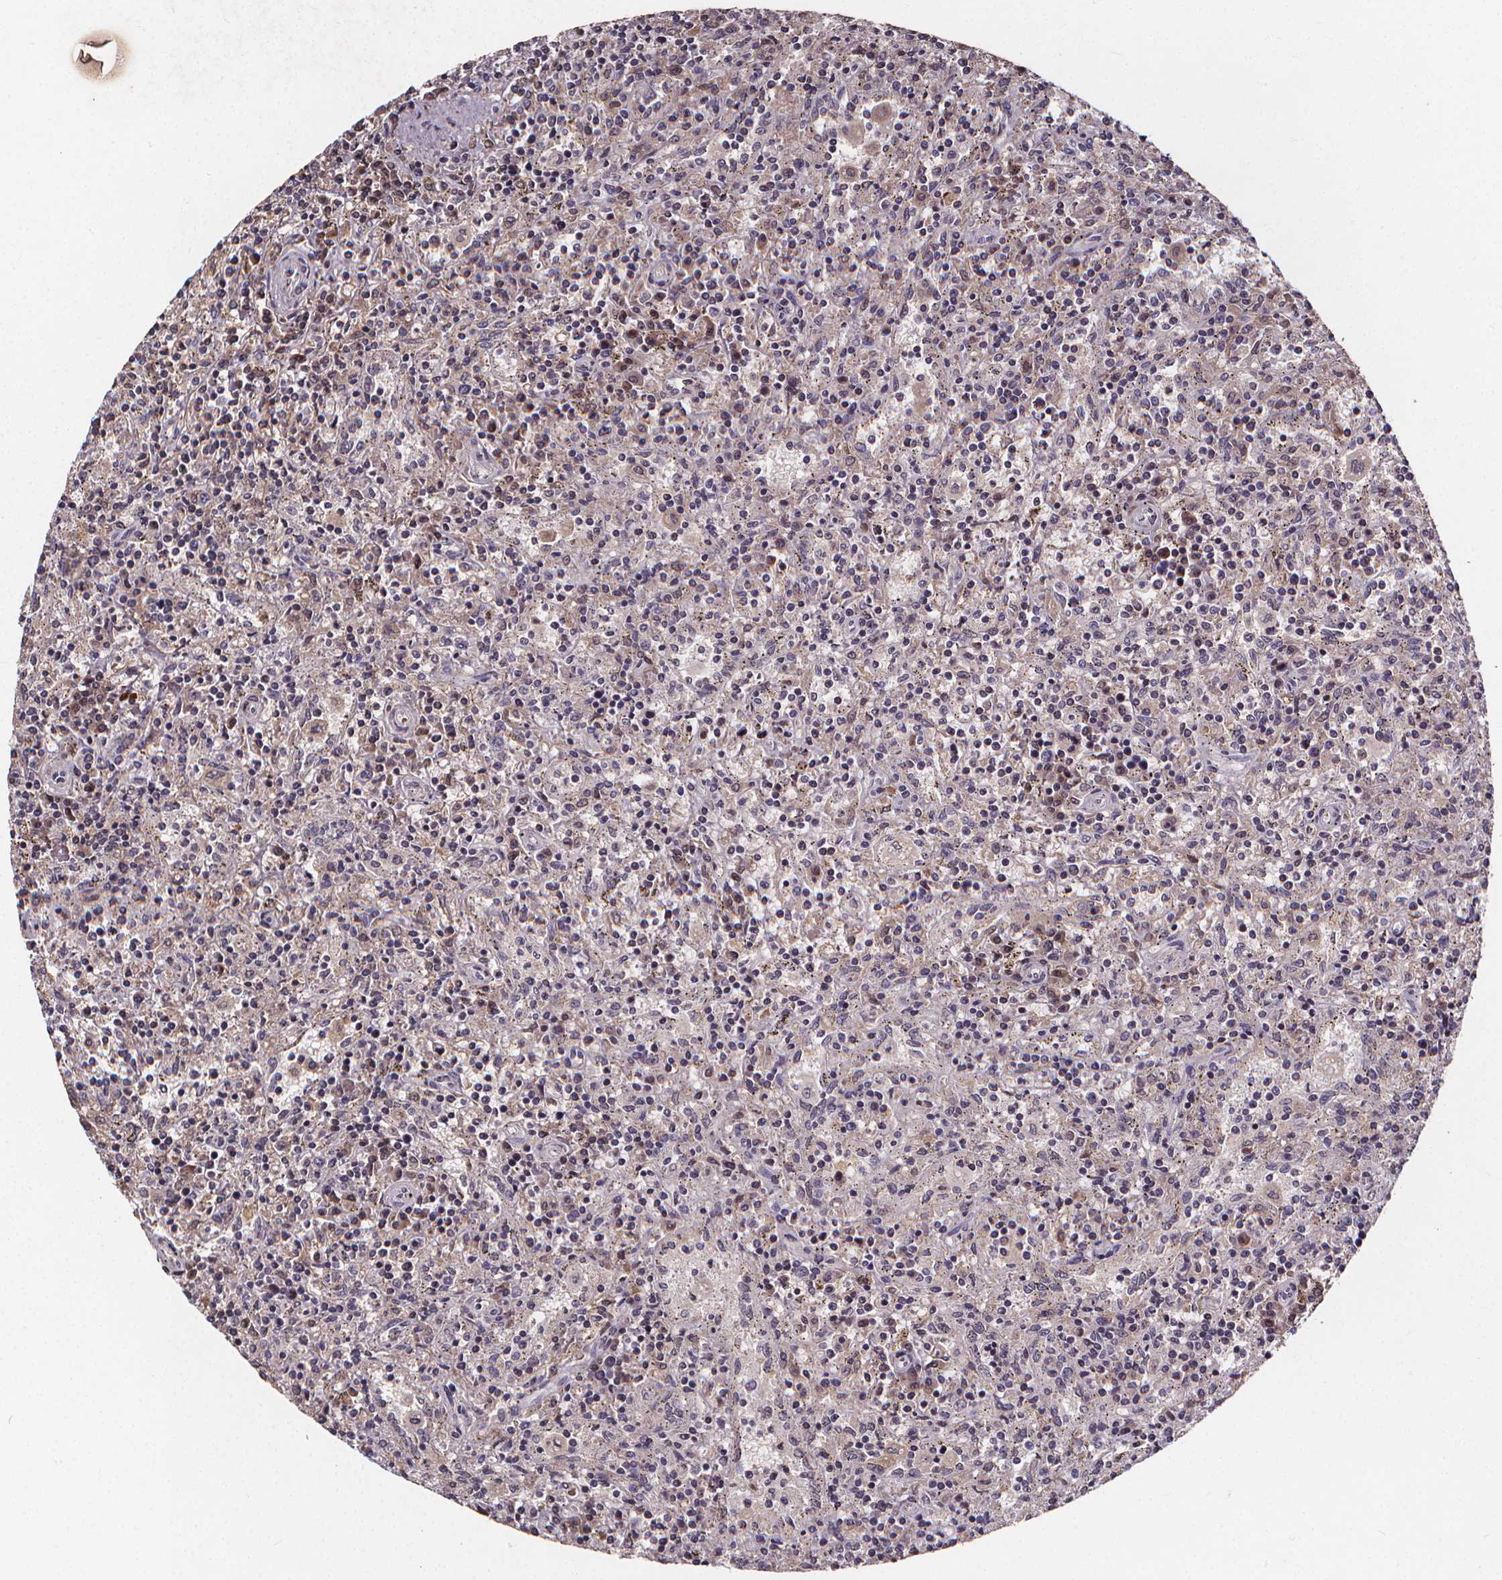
{"staining": {"intensity": "negative", "quantity": "none", "location": "none"}, "tissue": "lymphoma", "cell_type": "Tumor cells", "image_type": "cancer", "snomed": [{"axis": "morphology", "description": "Malignant lymphoma, non-Hodgkin's type, Low grade"}, {"axis": "topography", "description": "Spleen"}], "caption": "Immunohistochemical staining of lymphoma exhibits no significant staining in tumor cells. The staining was performed using DAB to visualize the protein expression in brown, while the nuclei were stained in blue with hematoxylin (Magnification: 20x).", "gene": "SPAG8", "patient": {"sex": "male", "age": 62}}